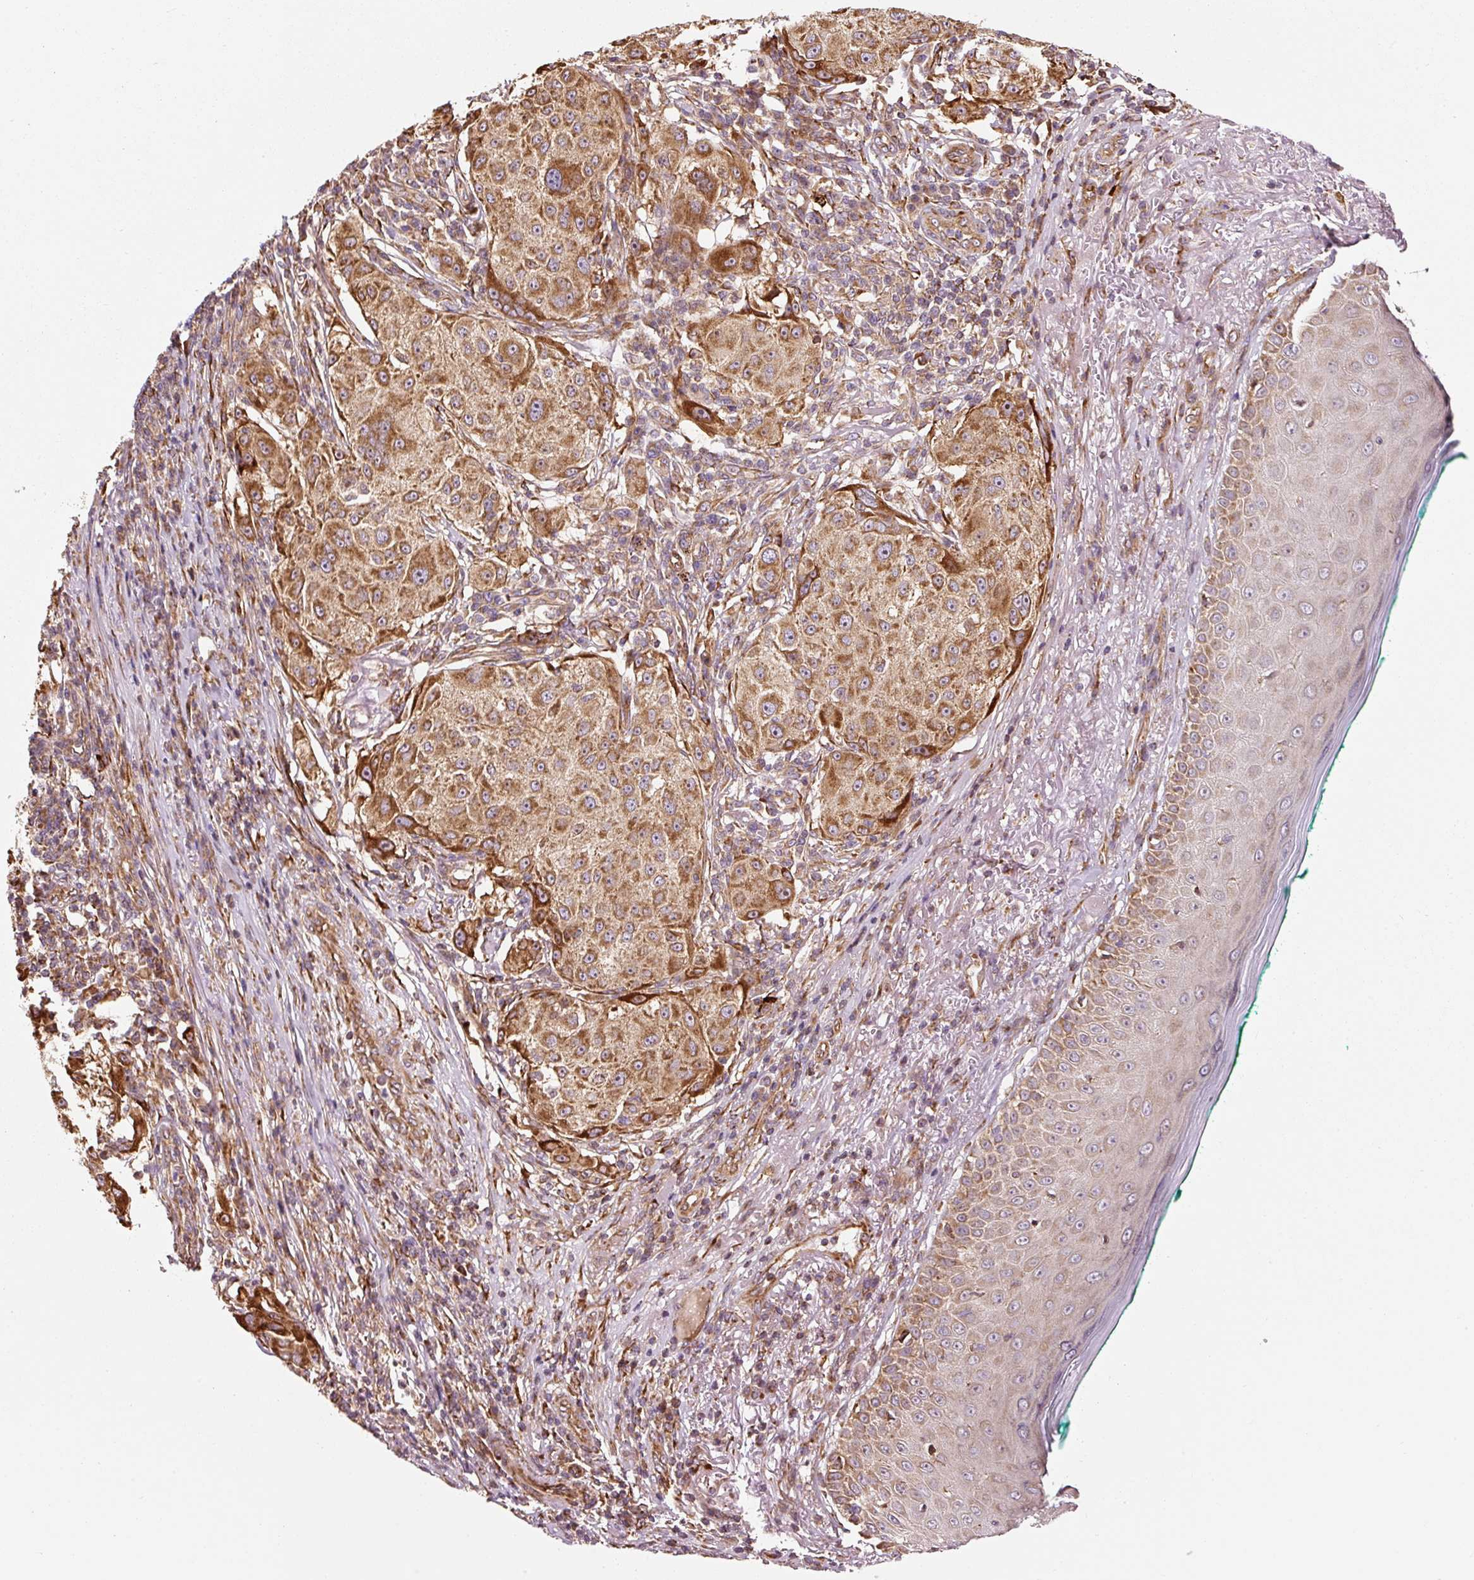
{"staining": {"intensity": "moderate", "quantity": ">75%", "location": "cytoplasmic/membranous"}, "tissue": "melanoma", "cell_type": "Tumor cells", "image_type": "cancer", "snomed": [{"axis": "morphology", "description": "Necrosis, NOS"}, {"axis": "morphology", "description": "Malignant melanoma, NOS"}, {"axis": "topography", "description": "Skin"}], "caption": "Immunohistochemical staining of human malignant melanoma reveals medium levels of moderate cytoplasmic/membranous protein staining in about >75% of tumor cells. The staining is performed using DAB (3,3'-diaminobenzidine) brown chromogen to label protein expression. The nuclei are counter-stained blue using hematoxylin.", "gene": "ISCU", "patient": {"sex": "female", "age": 87}}